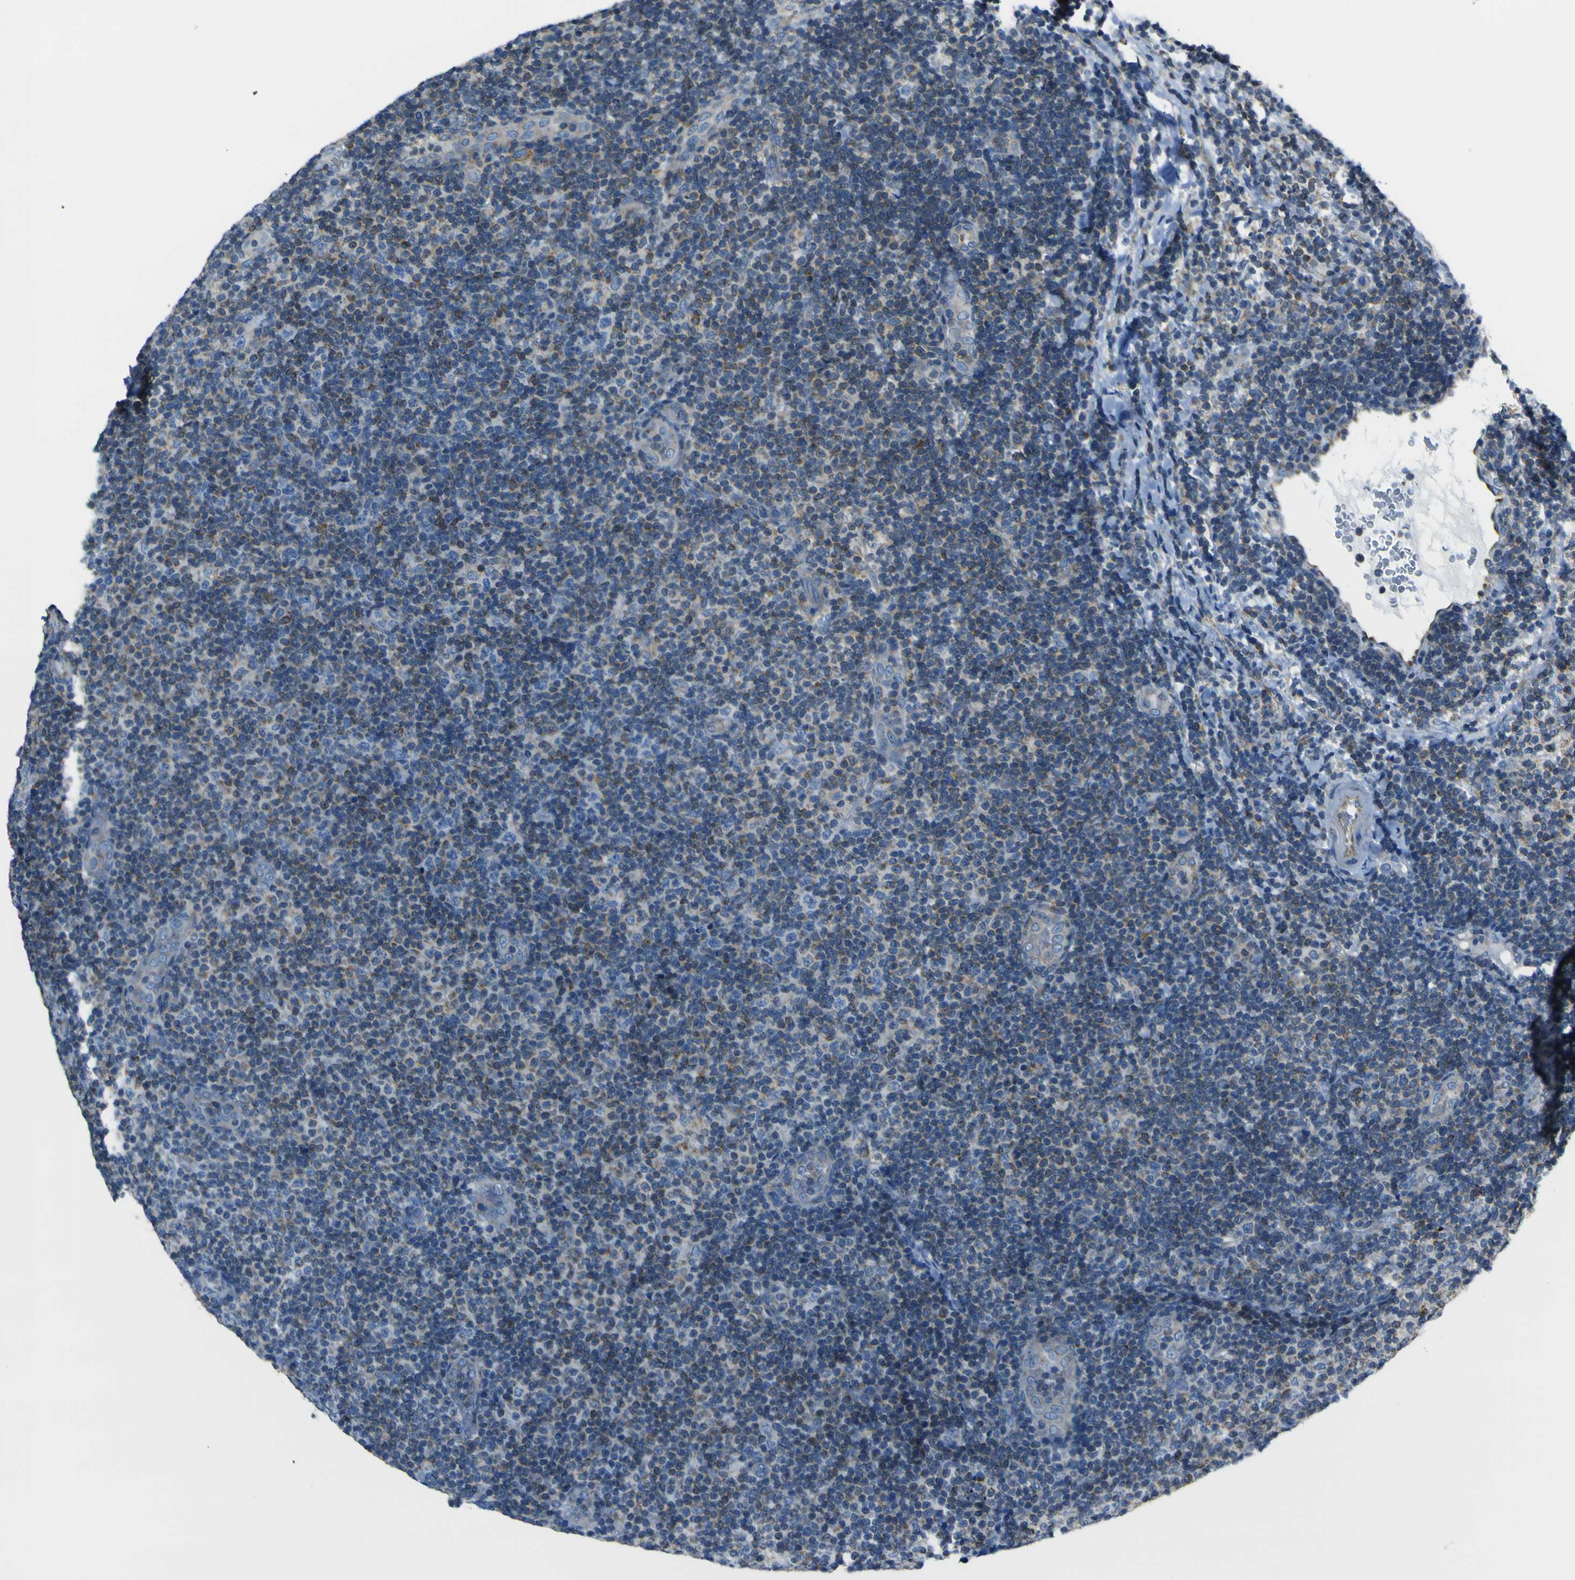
{"staining": {"intensity": "weak", "quantity": "<25%", "location": "cytoplasmic/membranous"}, "tissue": "lymphoma", "cell_type": "Tumor cells", "image_type": "cancer", "snomed": [{"axis": "morphology", "description": "Malignant lymphoma, non-Hodgkin's type, Low grade"}, {"axis": "topography", "description": "Lymph node"}], "caption": "This is an IHC histopathology image of human lymphoma. There is no expression in tumor cells.", "gene": "STIM1", "patient": {"sex": "male", "age": 83}}